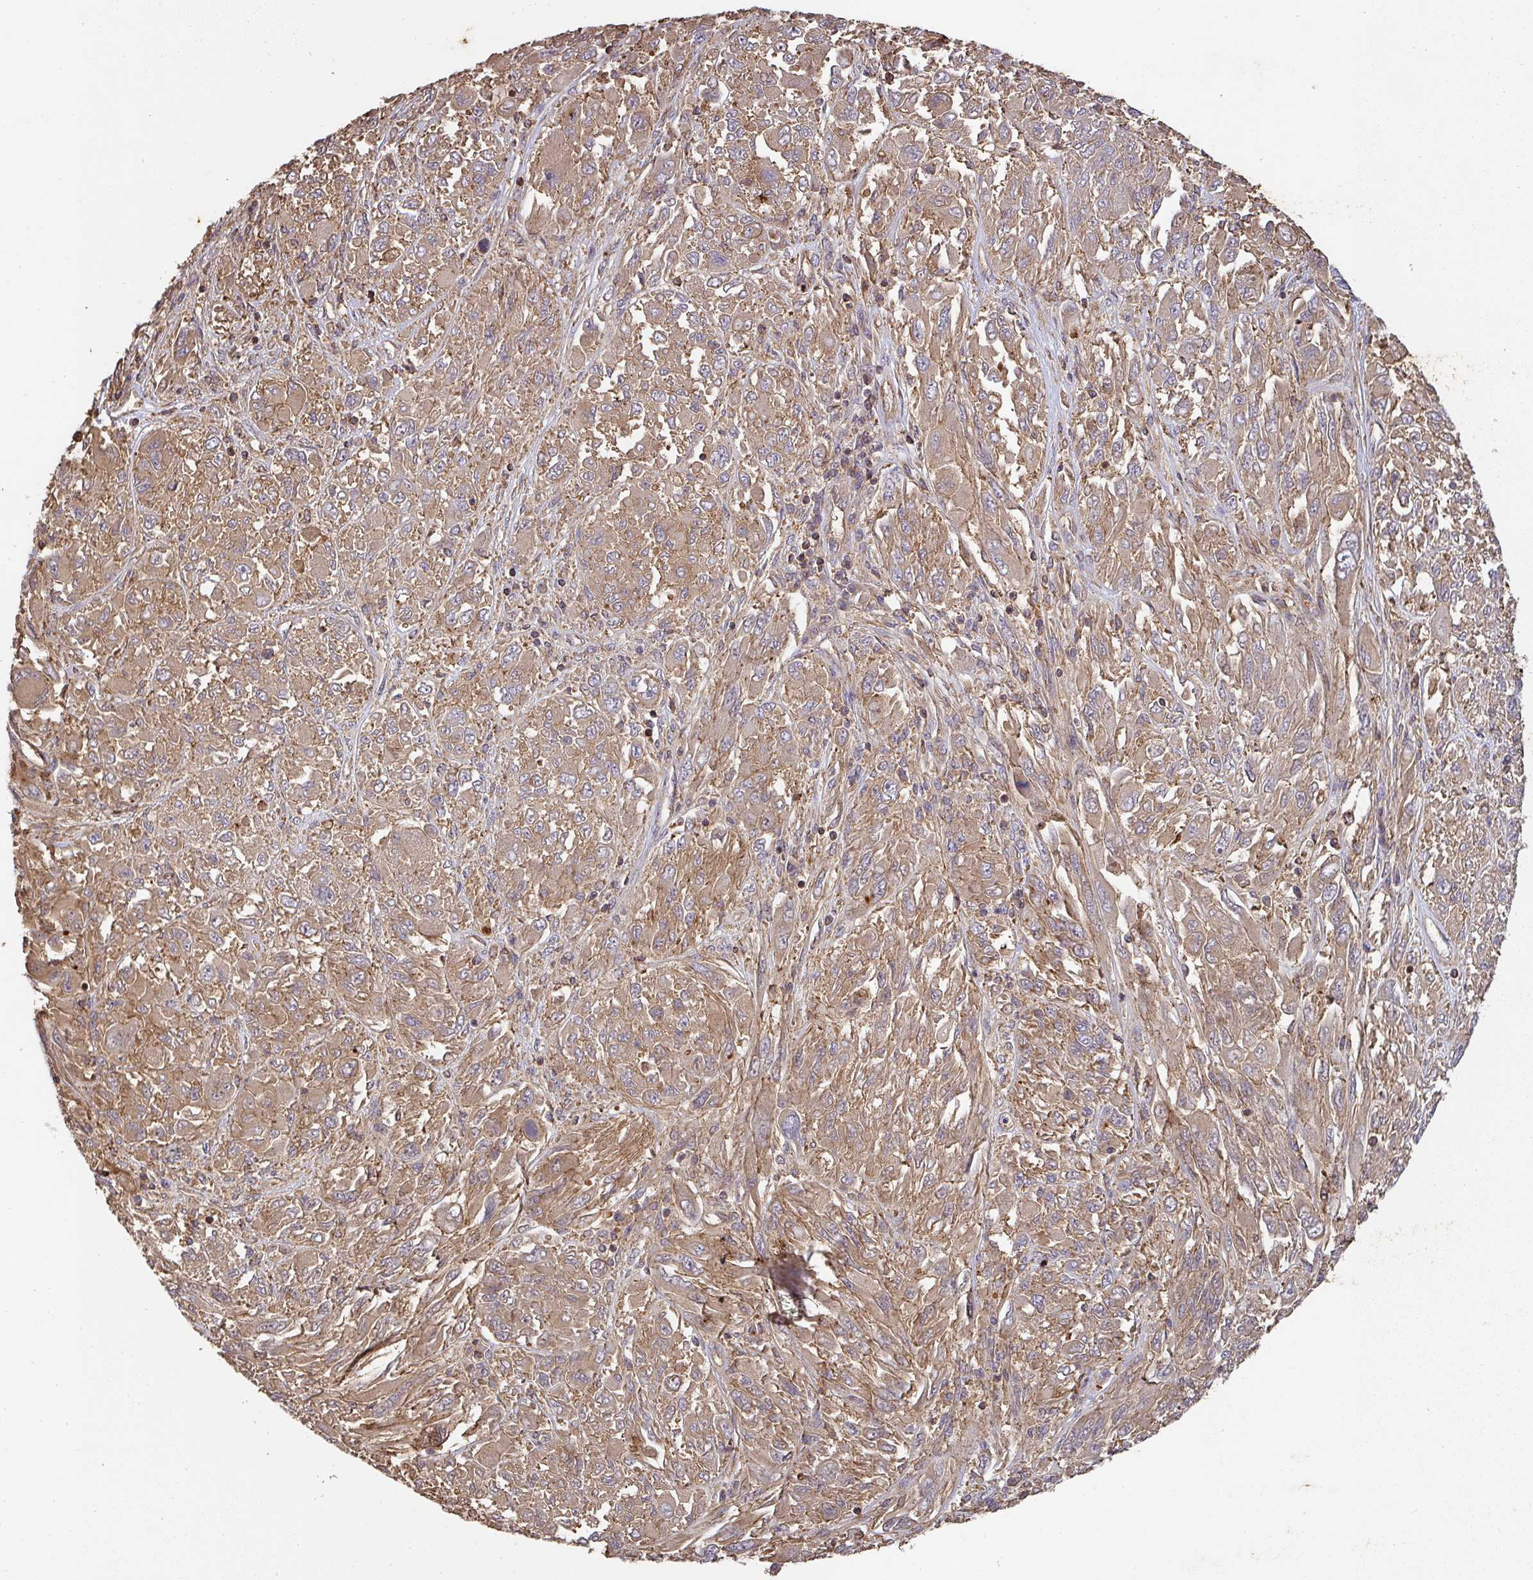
{"staining": {"intensity": "moderate", "quantity": ">75%", "location": "cytoplasmic/membranous"}, "tissue": "melanoma", "cell_type": "Tumor cells", "image_type": "cancer", "snomed": [{"axis": "morphology", "description": "Malignant melanoma, NOS"}, {"axis": "topography", "description": "Skin"}], "caption": "Immunohistochemical staining of human melanoma exhibits moderate cytoplasmic/membranous protein expression in approximately >75% of tumor cells.", "gene": "TNMD", "patient": {"sex": "female", "age": 91}}